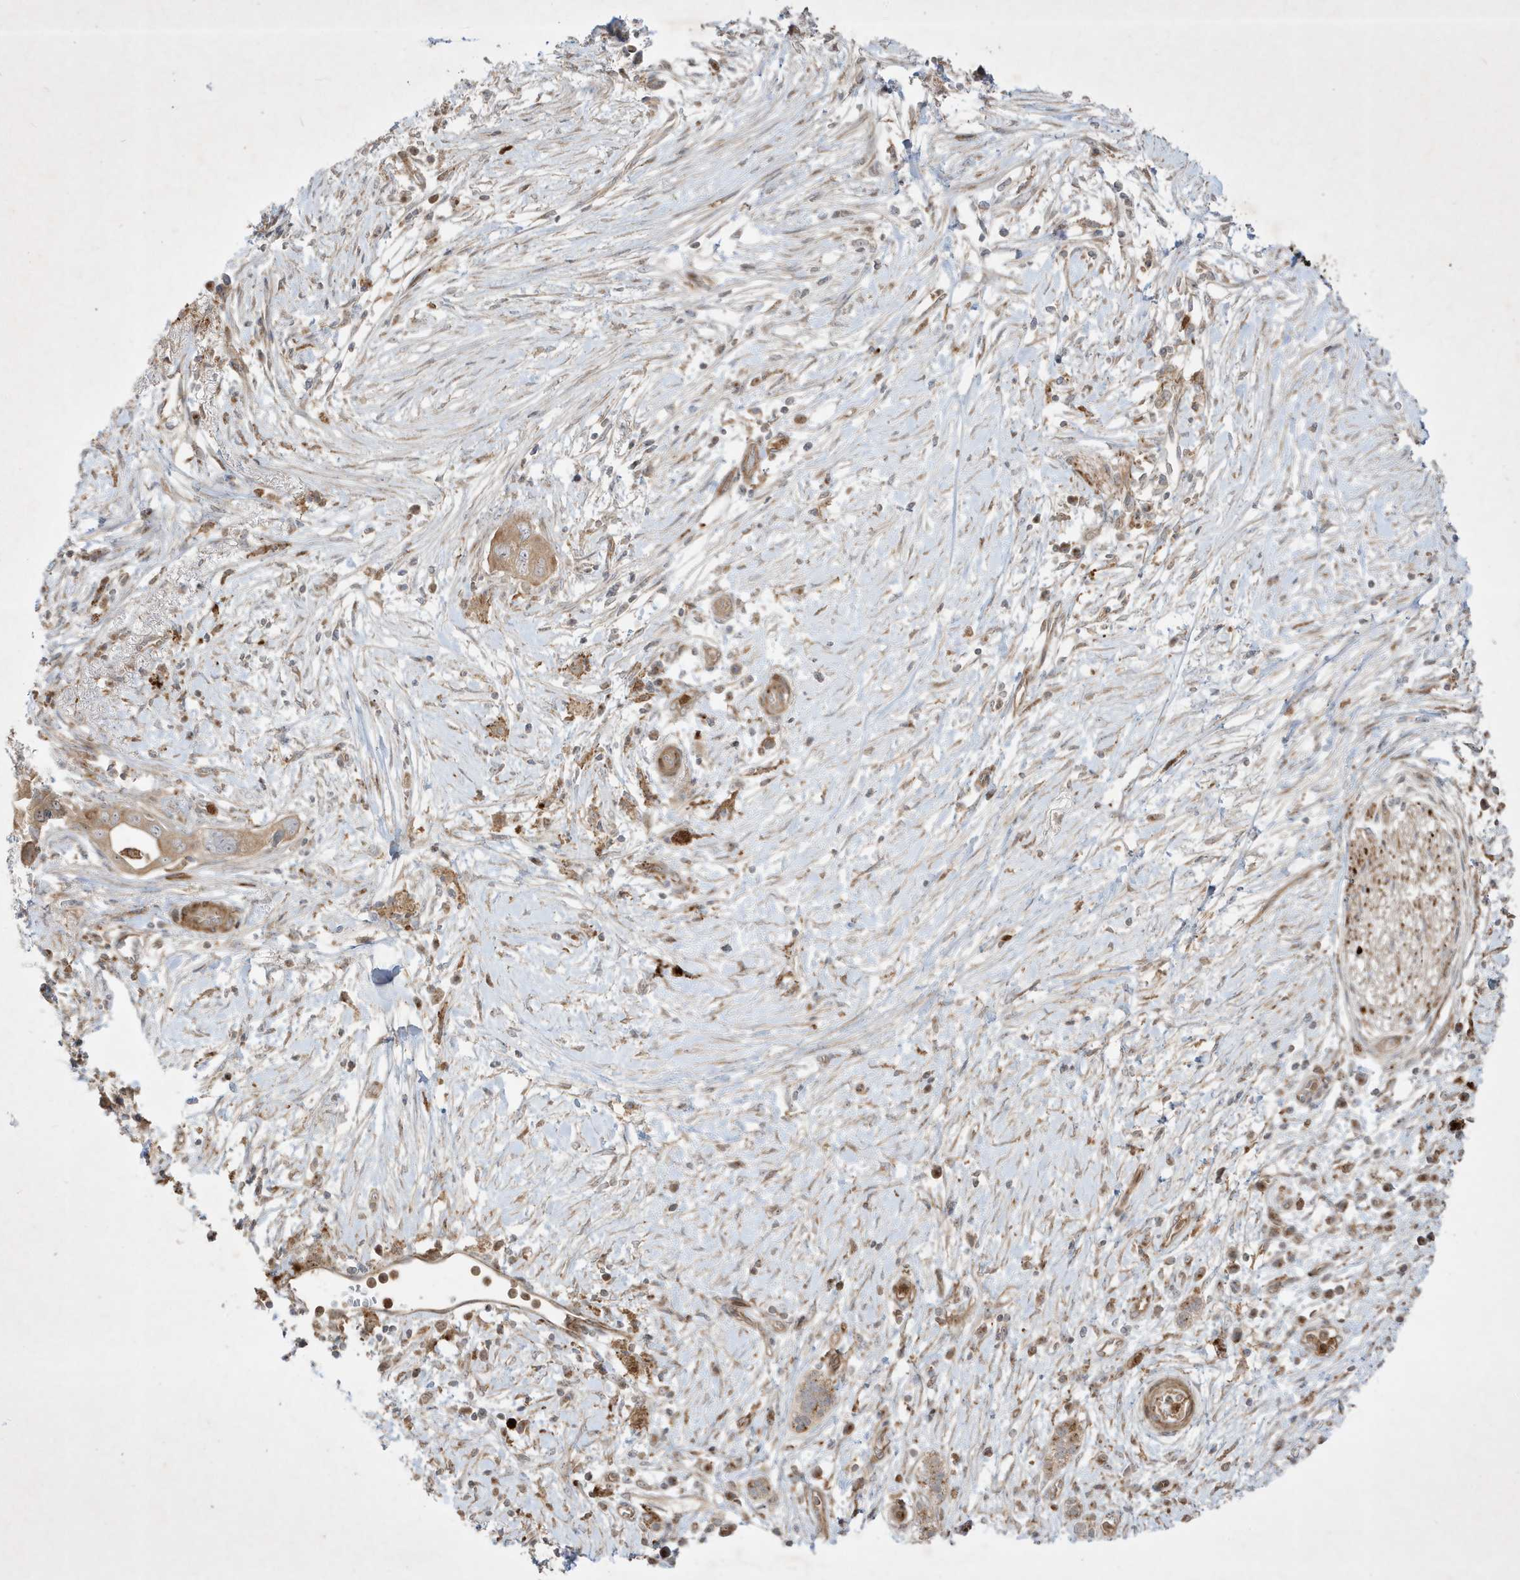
{"staining": {"intensity": "moderate", "quantity": ">75%", "location": "cytoplasmic/membranous"}, "tissue": "pancreatic cancer", "cell_type": "Tumor cells", "image_type": "cancer", "snomed": [{"axis": "morphology", "description": "Adenocarcinoma, NOS"}, {"axis": "topography", "description": "Pancreas"}], "caption": "Immunohistochemical staining of pancreatic cancer (adenocarcinoma) displays moderate cytoplasmic/membranous protein staining in about >75% of tumor cells.", "gene": "IFT57", "patient": {"sex": "male", "age": 68}}